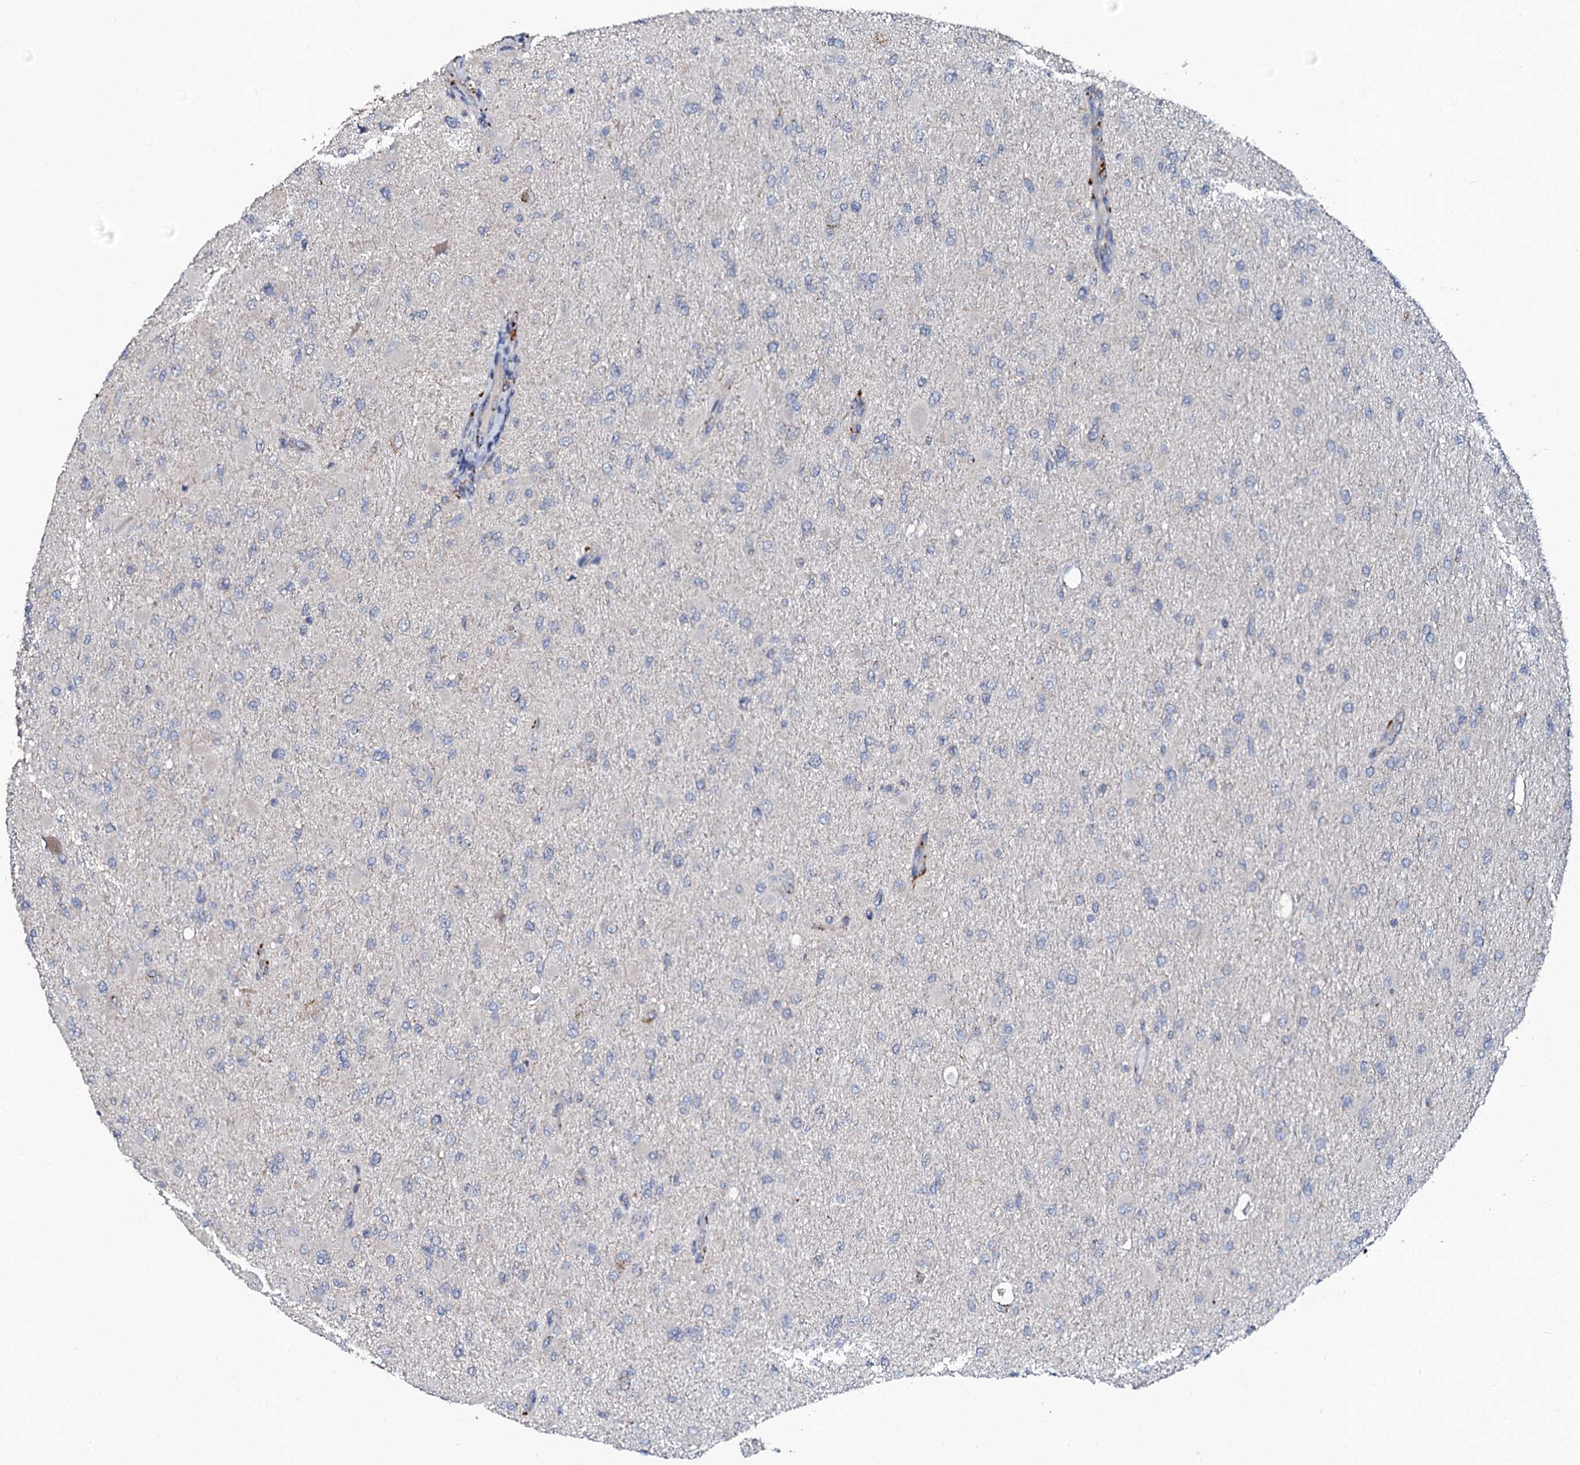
{"staining": {"intensity": "negative", "quantity": "none", "location": "none"}, "tissue": "glioma", "cell_type": "Tumor cells", "image_type": "cancer", "snomed": [{"axis": "morphology", "description": "Glioma, malignant, High grade"}, {"axis": "topography", "description": "Cerebral cortex"}], "caption": "DAB immunohistochemical staining of human glioma displays no significant expression in tumor cells.", "gene": "GLCE", "patient": {"sex": "female", "age": 36}}